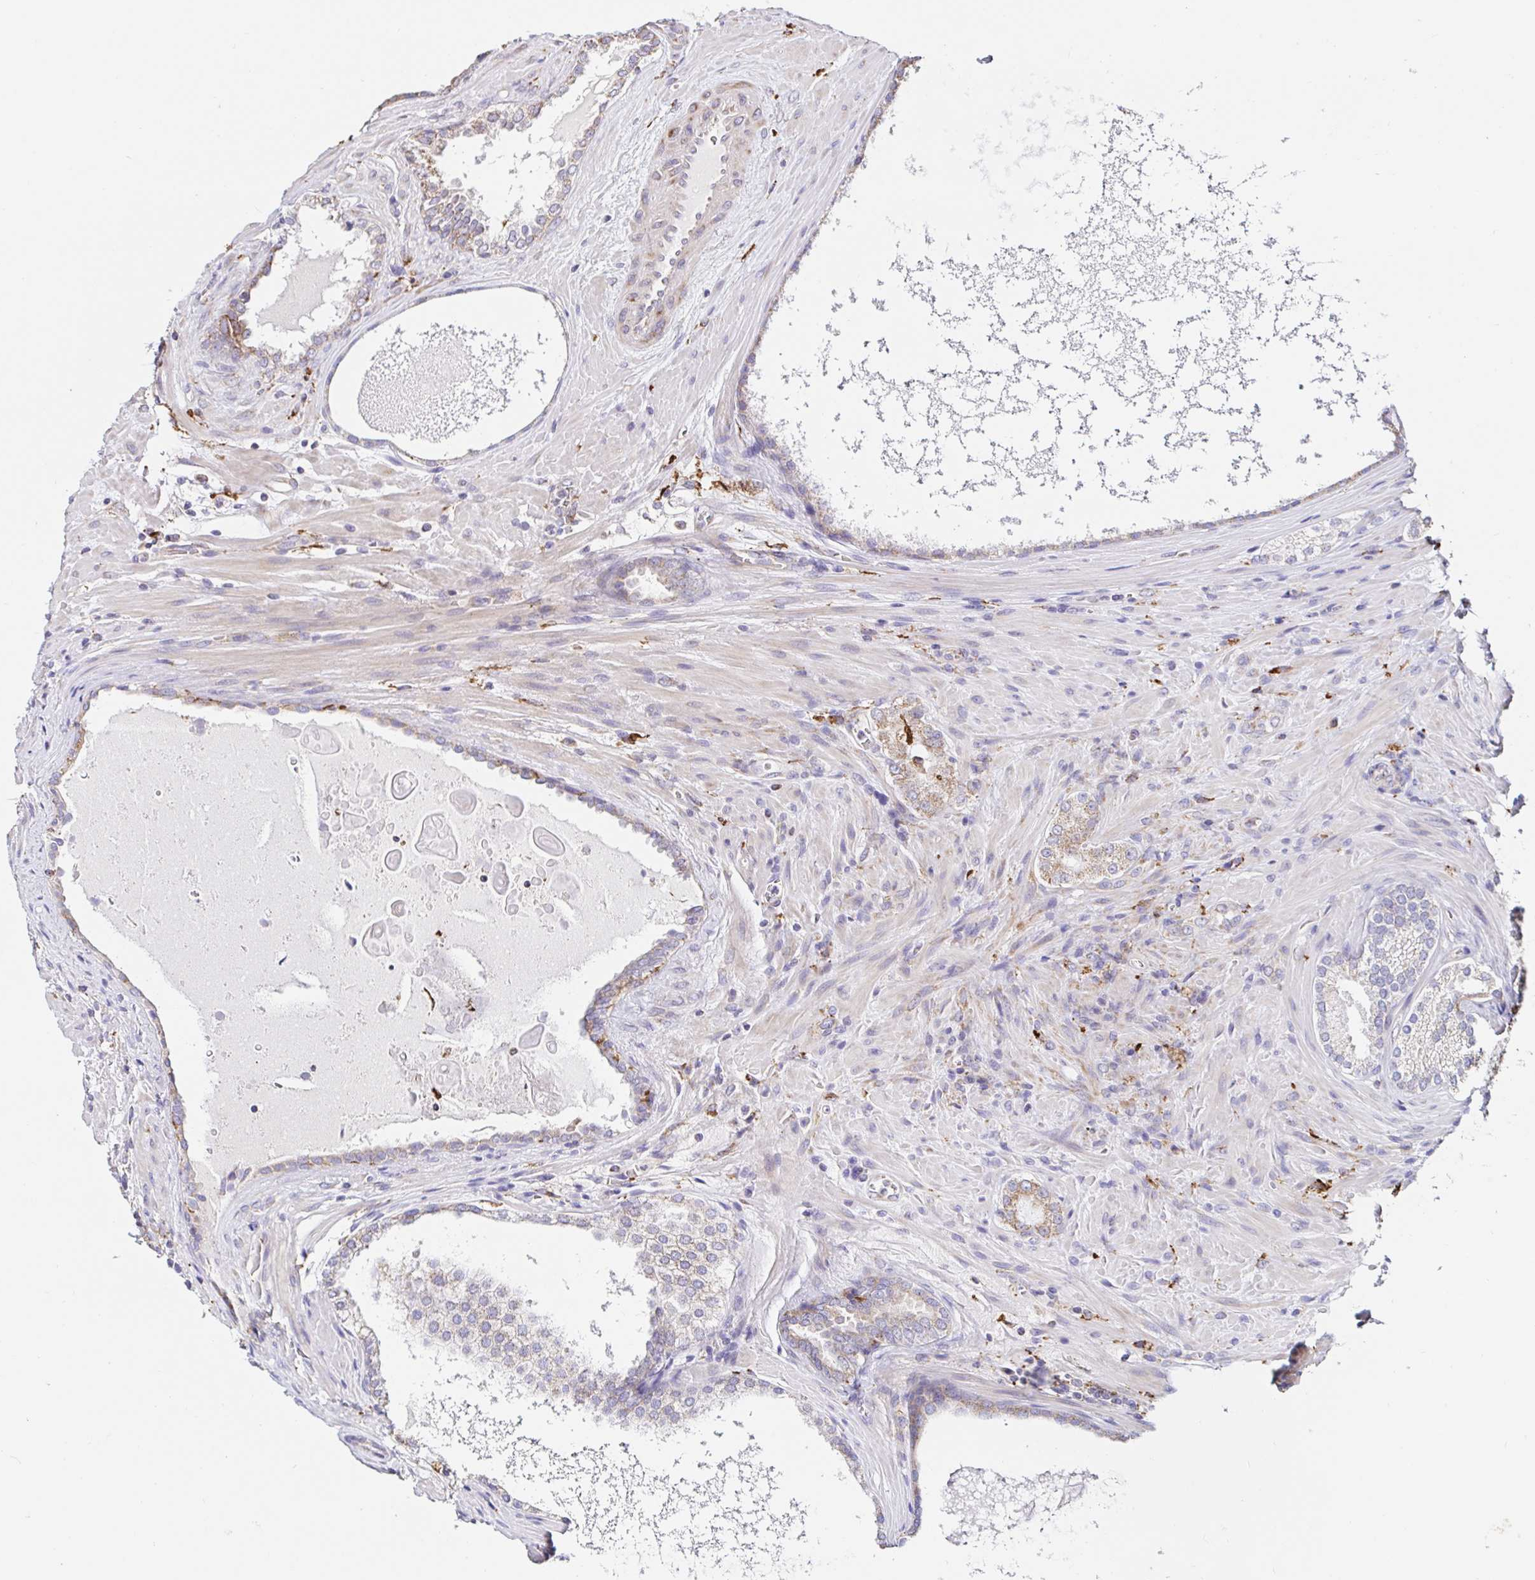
{"staining": {"intensity": "weak", "quantity": "<25%", "location": "cytoplasmic/membranous"}, "tissue": "prostate cancer", "cell_type": "Tumor cells", "image_type": "cancer", "snomed": [{"axis": "morphology", "description": "Adenocarcinoma, High grade"}, {"axis": "topography", "description": "Prostate"}], "caption": "This image is of prostate cancer (adenocarcinoma (high-grade)) stained with IHC to label a protein in brown with the nuclei are counter-stained blue. There is no staining in tumor cells.", "gene": "MSR1", "patient": {"sex": "male", "age": 73}}